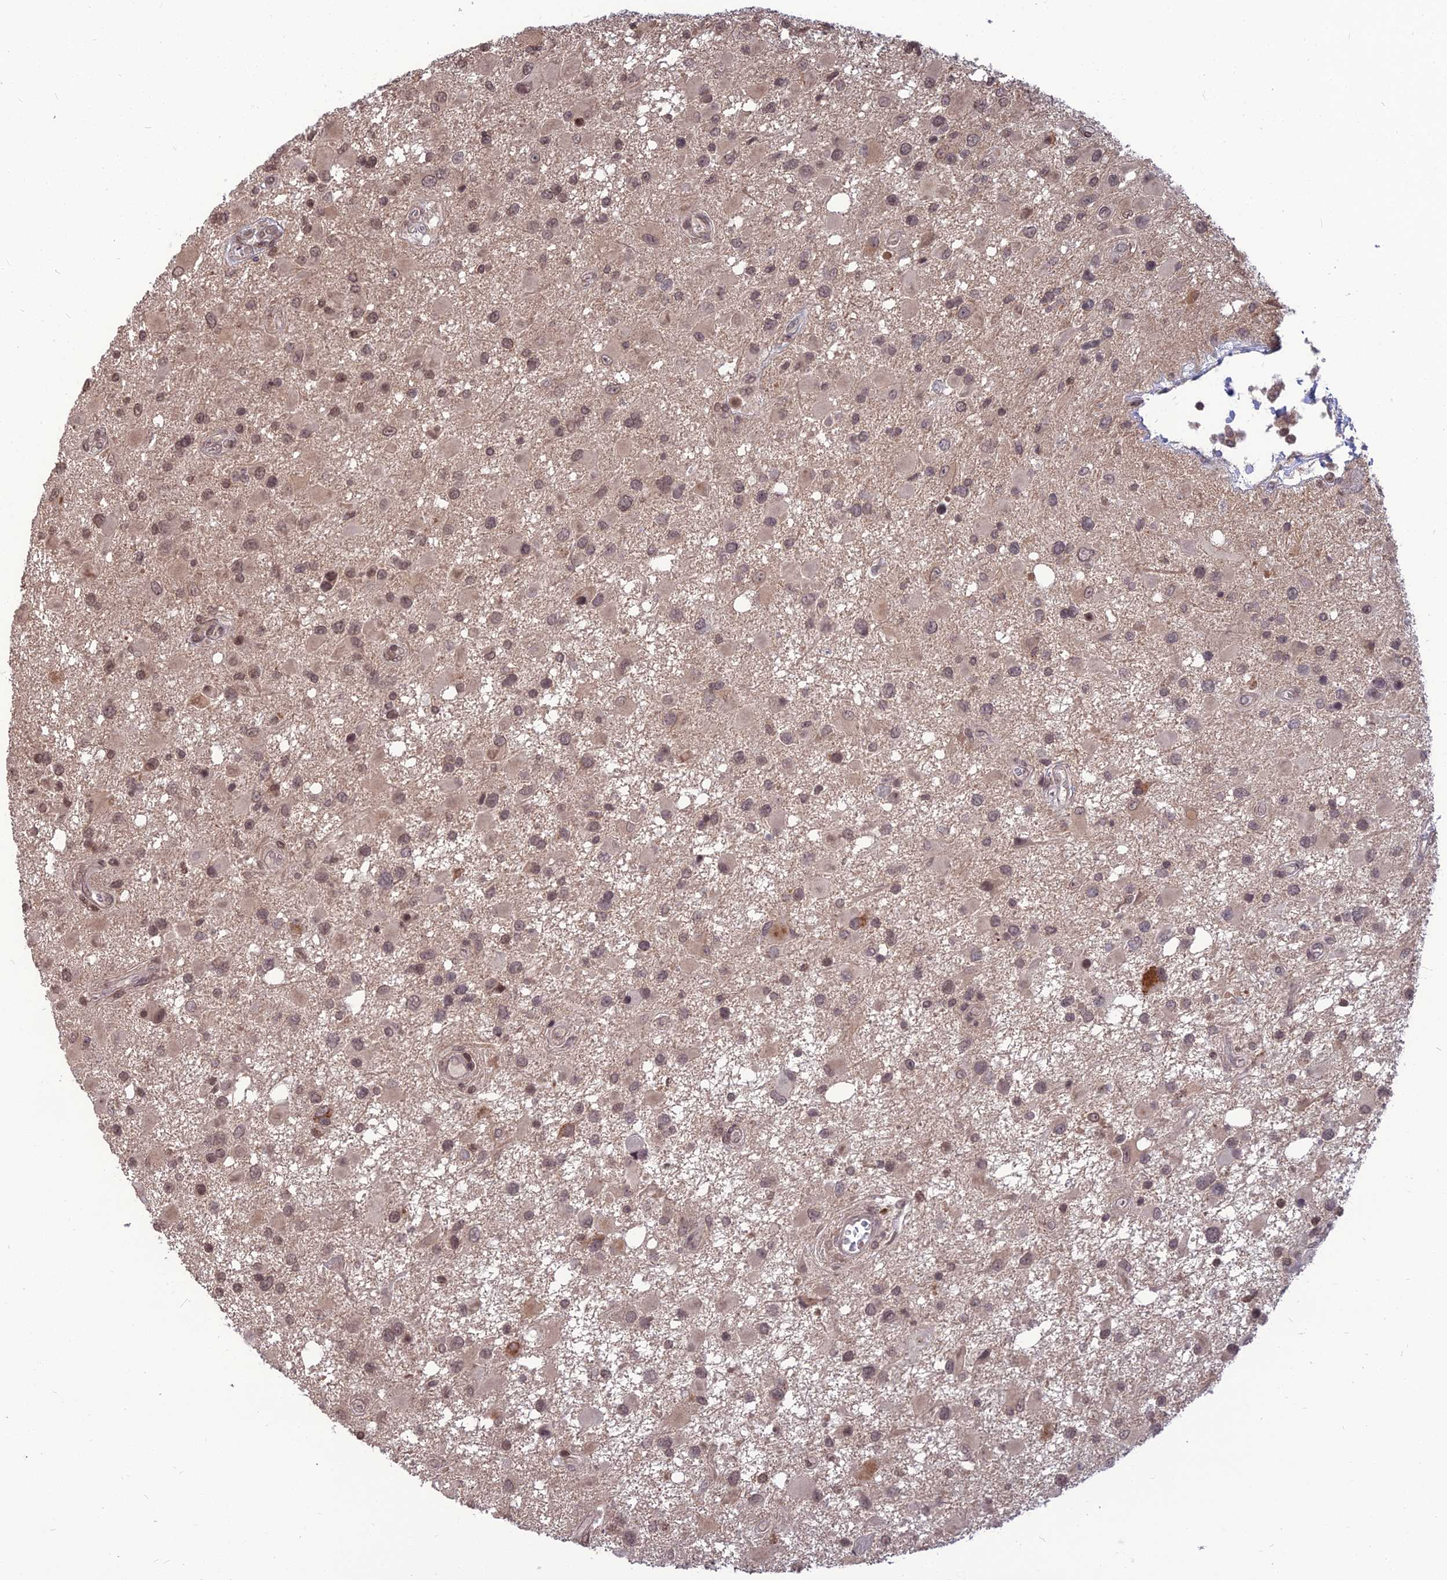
{"staining": {"intensity": "moderate", "quantity": ">75%", "location": "nuclear"}, "tissue": "glioma", "cell_type": "Tumor cells", "image_type": "cancer", "snomed": [{"axis": "morphology", "description": "Glioma, malignant, High grade"}, {"axis": "topography", "description": "Brain"}], "caption": "Moderate nuclear staining is identified in approximately >75% of tumor cells in malignant glioma (high-grade). (DAB IHC with brightfield microscopy, high magnification).", "gene": "OPA3", "patient": {"sex": "male", "age": 53}}